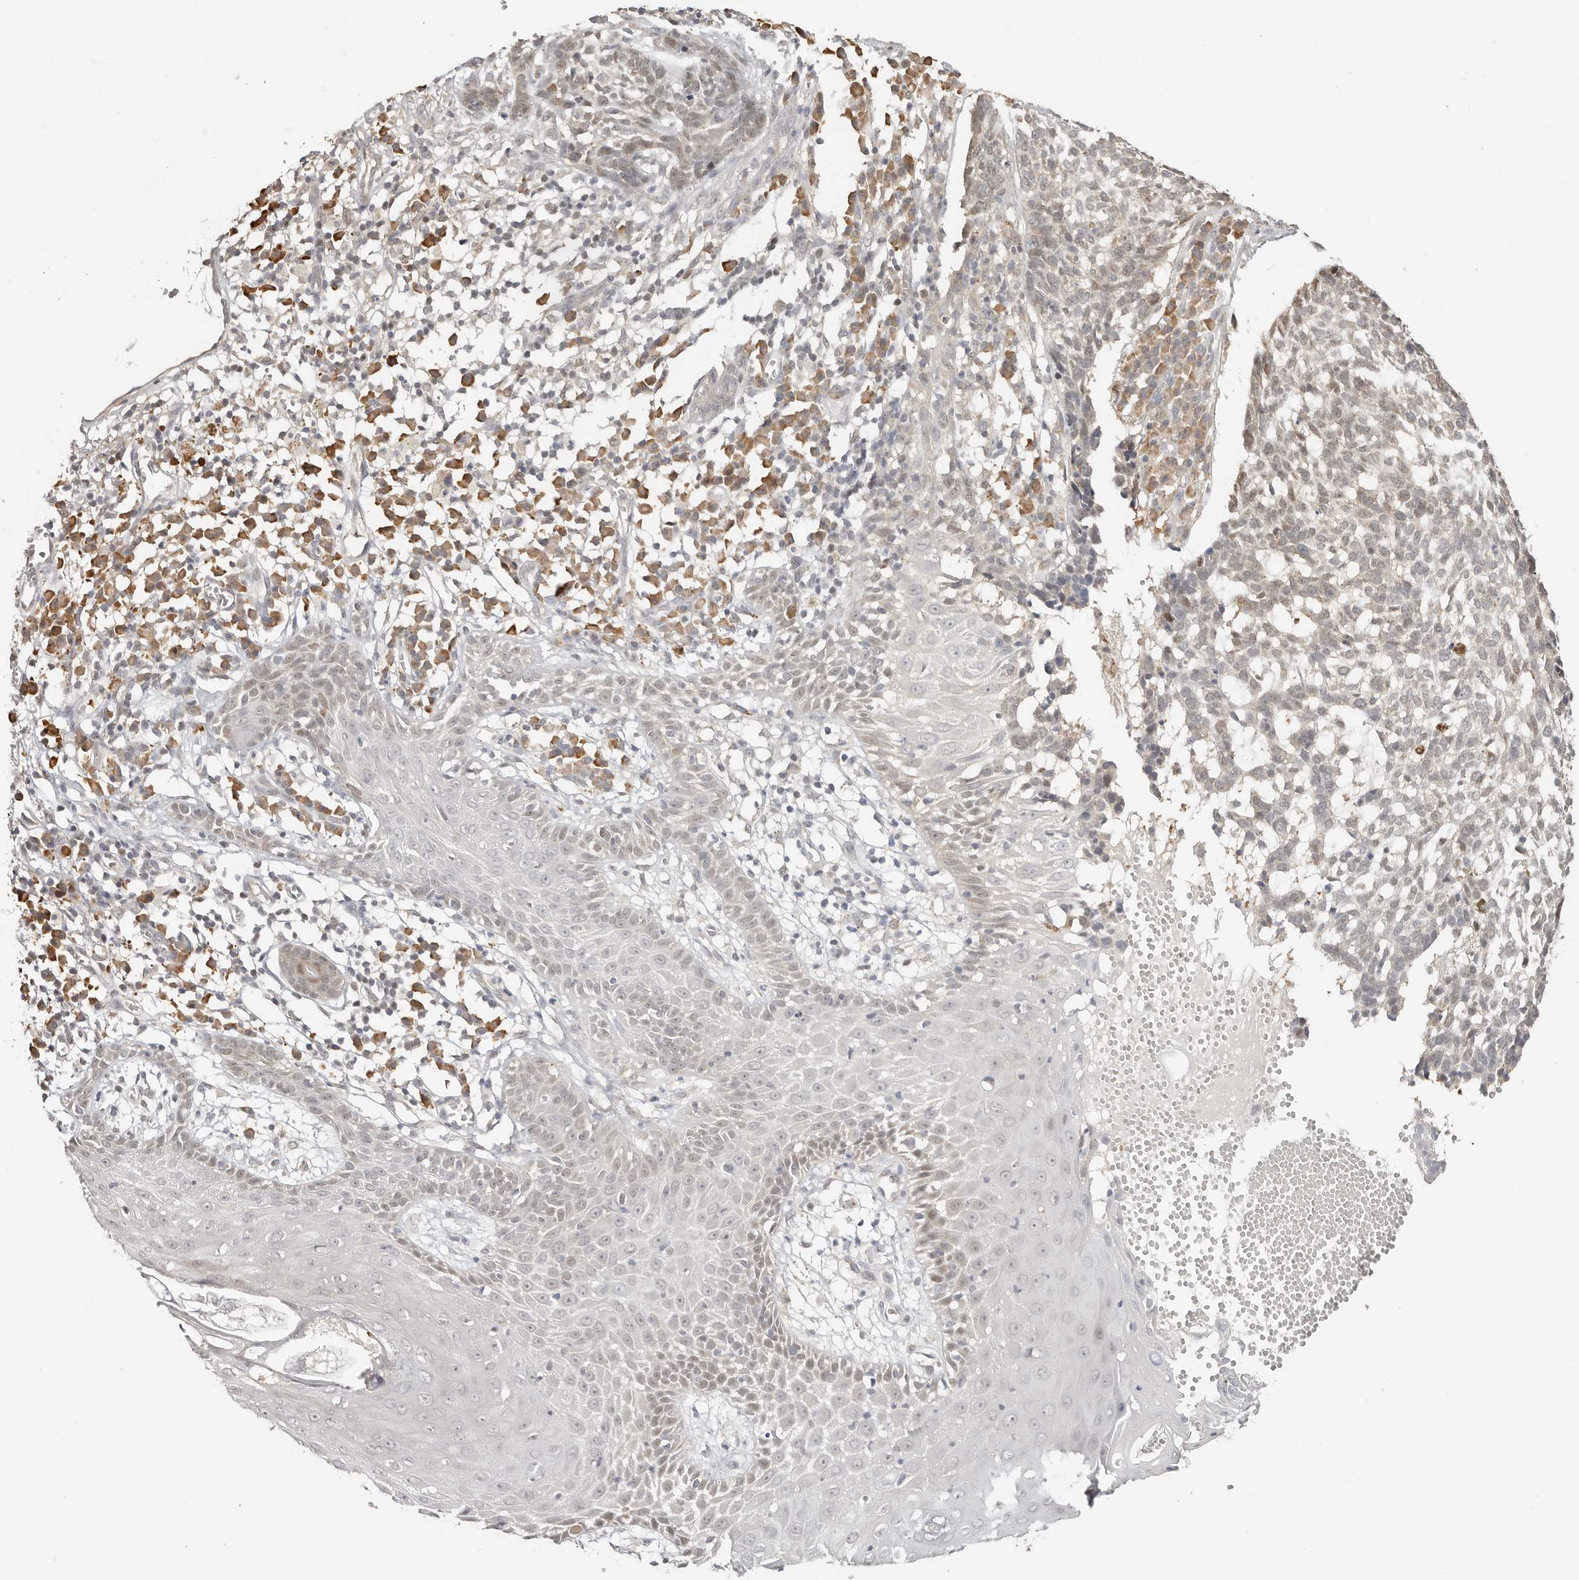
{"staining": {"intensity": "negative", "quantity": "none", "location": "none"}, "tissue": "skin cancer", "cell_type": "Tumor cells", "image_type": "cancer", "snomed": [{"axis": "morphology", "description": "Basal cell carcinoma"}, {"axis": "topography", "description": "Skin"}], "caption": "The immunohistochemistry micrograph has no significant expression in tumor cells of basal cell carcinoma (skin) tissue.", "gene": "LARP7", "patient": {"sex": "male", "age": 85}}